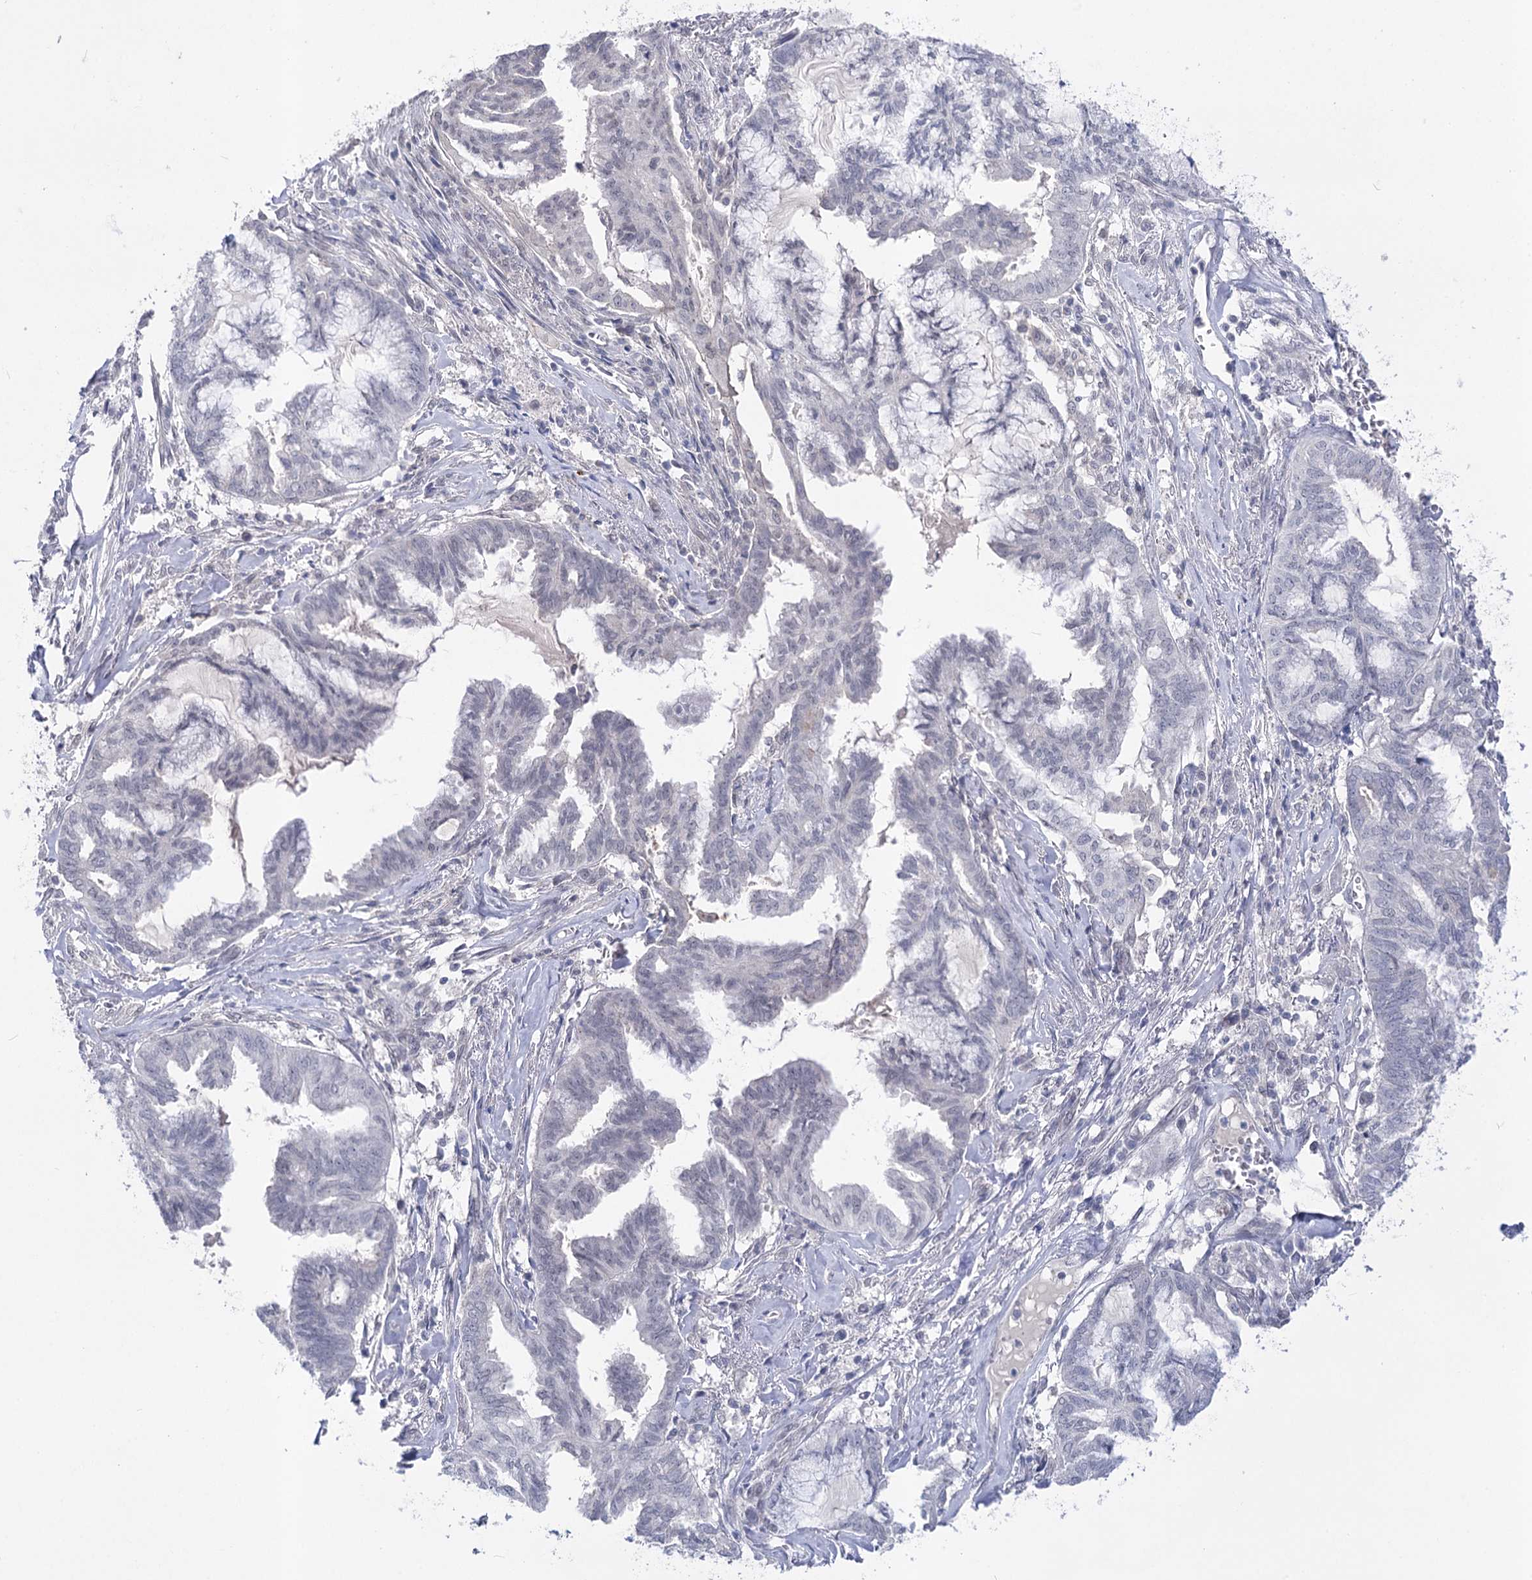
{"staining": {"intensity": "negative", "quantity": "none", "location": "none"}, "tissue": "endometrial cancer", "cell_type": "Tumor cells", "image_type": "cancer", "snomed": [{"axis": "morphology", "description": "Adenocarcinoma, NOS"}, {"axis": "topography", "description": "Endometrium"}], "caption": "The immunohistochemistry micrograph has no significant expression in tumor cells of endometrial adenocarcinoma tissue.", "gene": "ATP10B", "patient": {"sex": "female", "age": 86}}